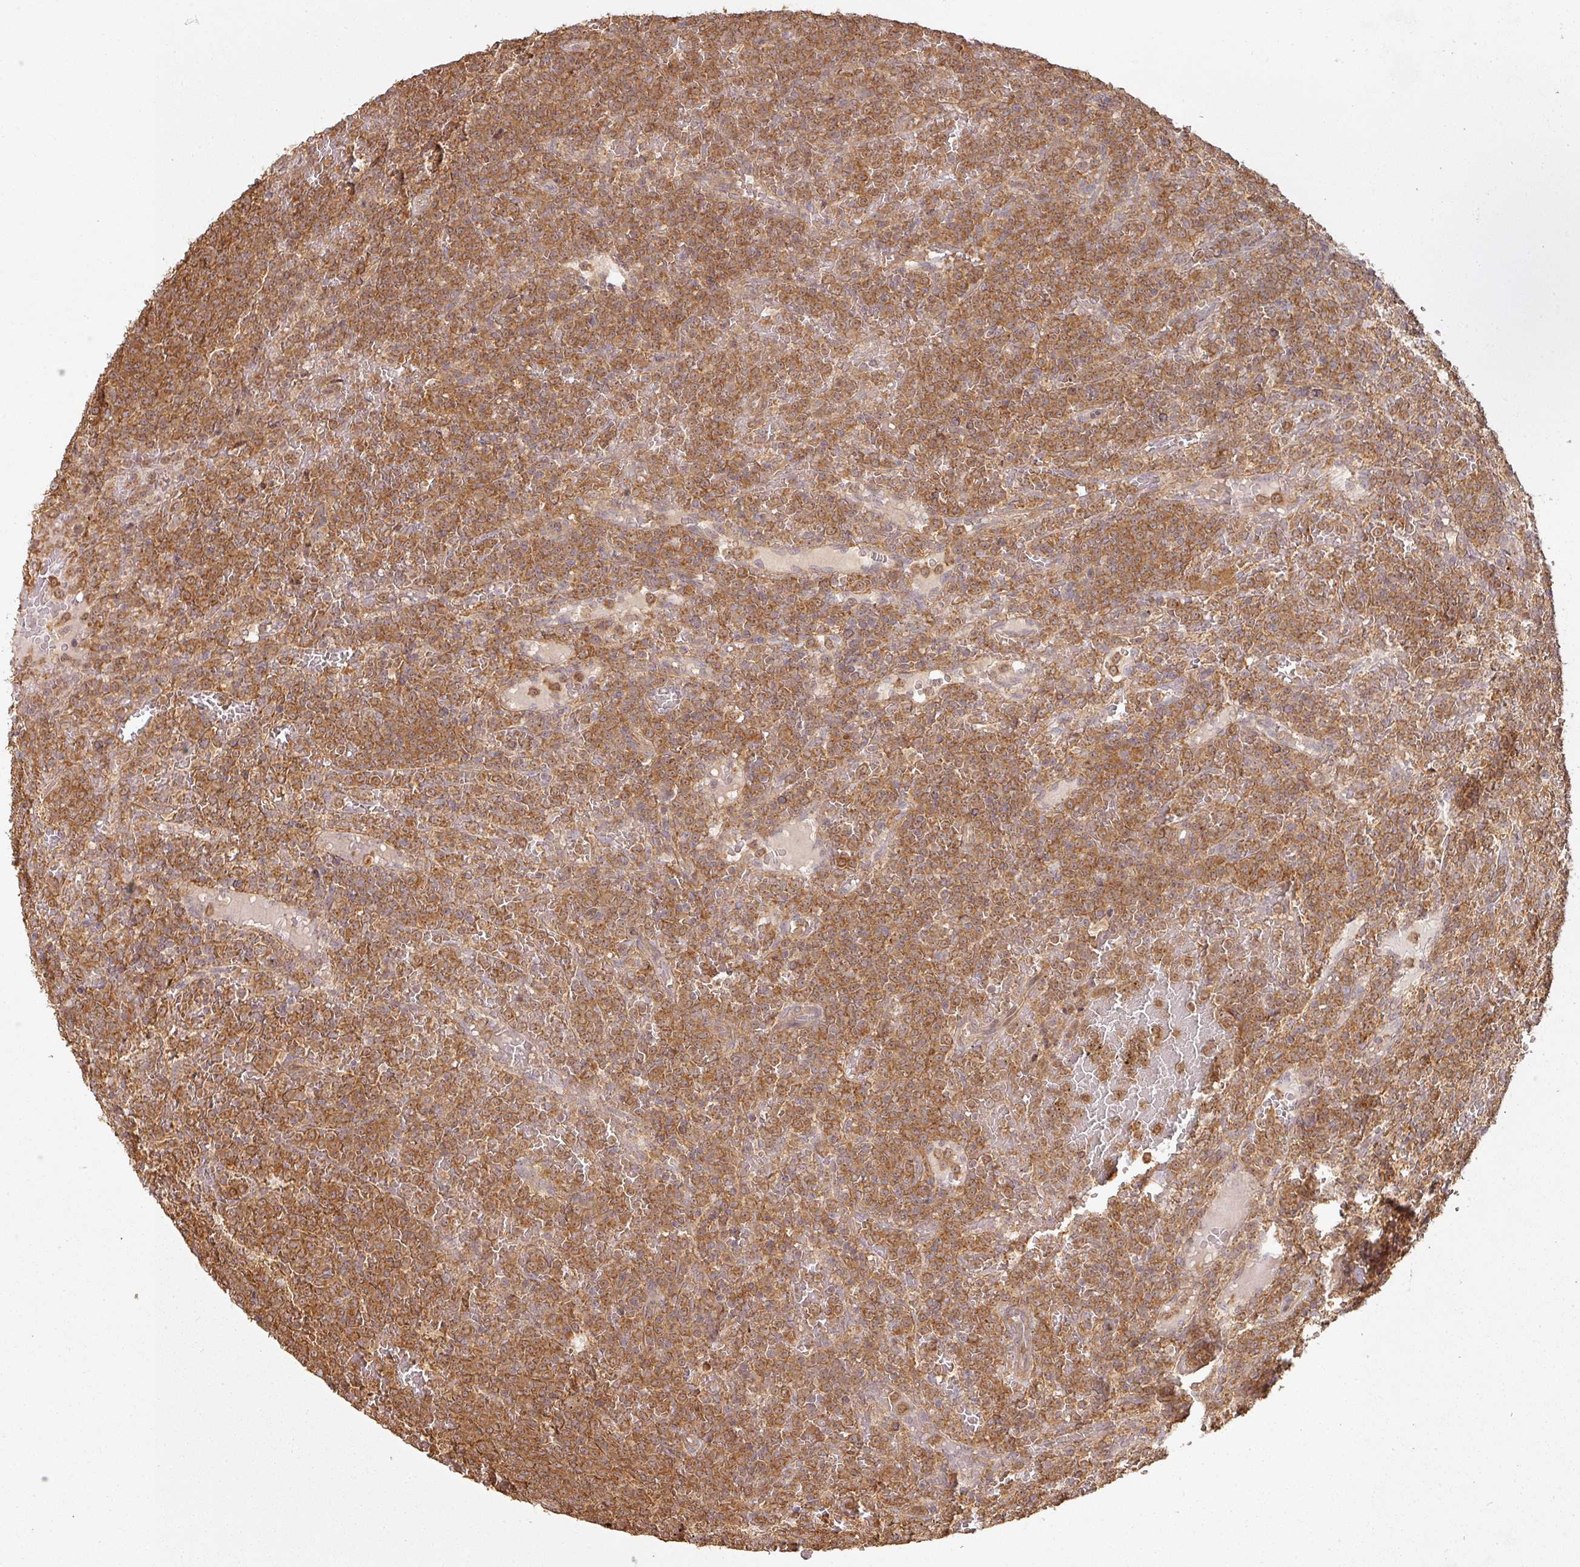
{"staining": {"intensity": "moderate", "quantity": ">75%", "location": "cytoplasmic/membranous"}, "tissue": "lymphoma", "cell_type": "Tumor cells", "image_type": "cancer", "snomed": [{"axis": "morphology", "description": "Malignant lymphoma, non-Hodgkin's type, Low grade"}, {"axis": "topography", "description": "Spleen"}], "caption": "This micrograph shows lymphoma stained with IHC to label a protein in brown. The cytoplasmic/membranous of tumor cells show moderate positivity for the protein. Nuclei are counter-stained blue.", "gene": "ZNF322", "patient": {"sex": "male", "age": 60}}